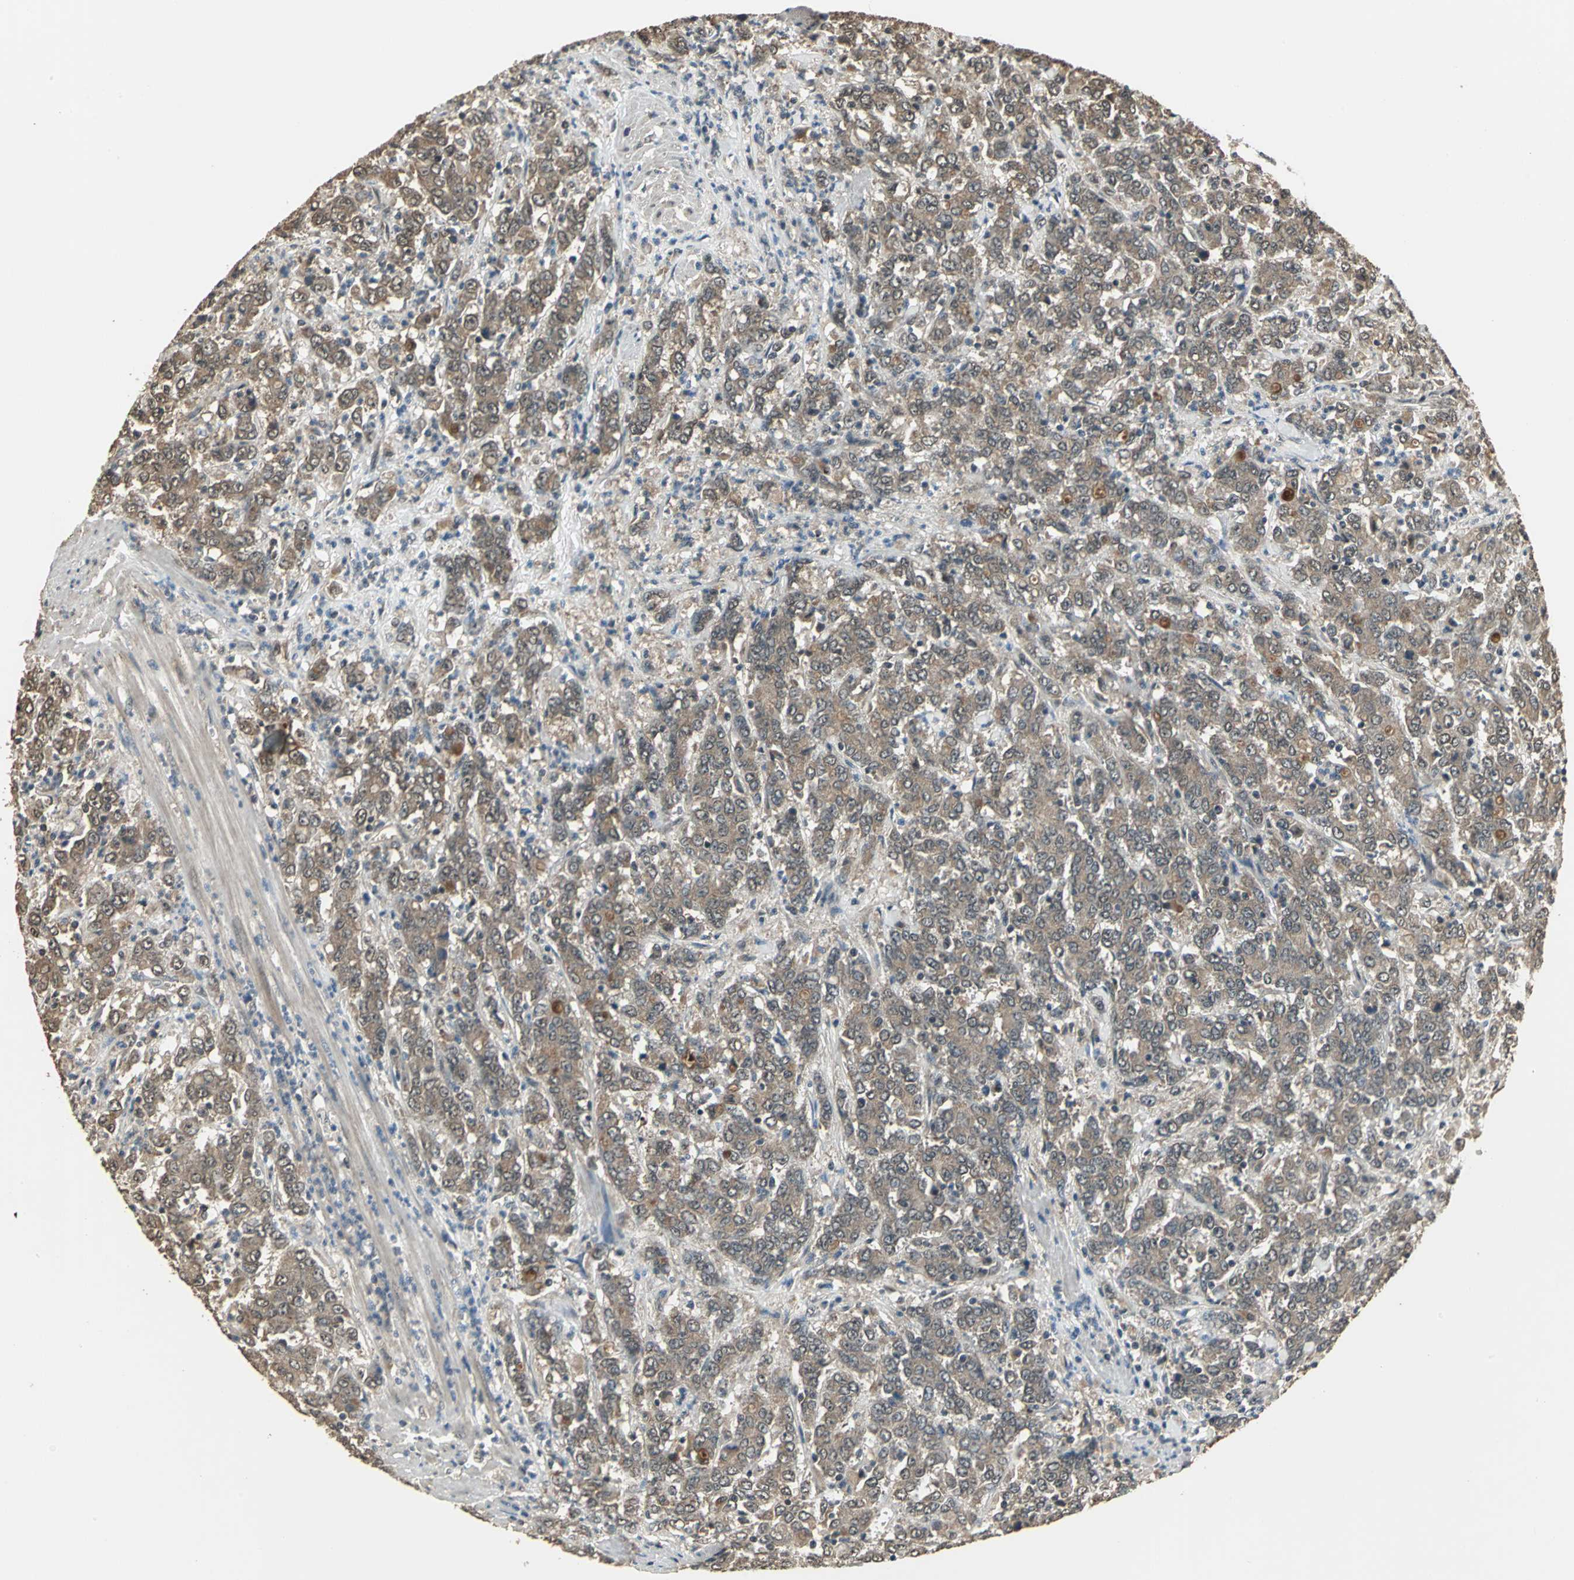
{"staining": {"intensity": "weak", "quantity": ">75%", "location": "cytoplasmic/membranous"}, "tissue": "stomach cancer", "cell_type": "Tumor cells", "image_type": "cancer", "snomed": [{"axis": "morphology", "description": "Adenocarcinoma, NOS"}, {"axis": "topography", "description": "Stomach, lower"}], "caption": "A histopathology image showing weak cytoplasmic/membranous expression in about >75% of tumor cells in adenocarcinoma (stomach), as visualized by brown immunohistochemical staining.", "gene": "UCHL5", "patient": {"sex": "female", "age": 71}}